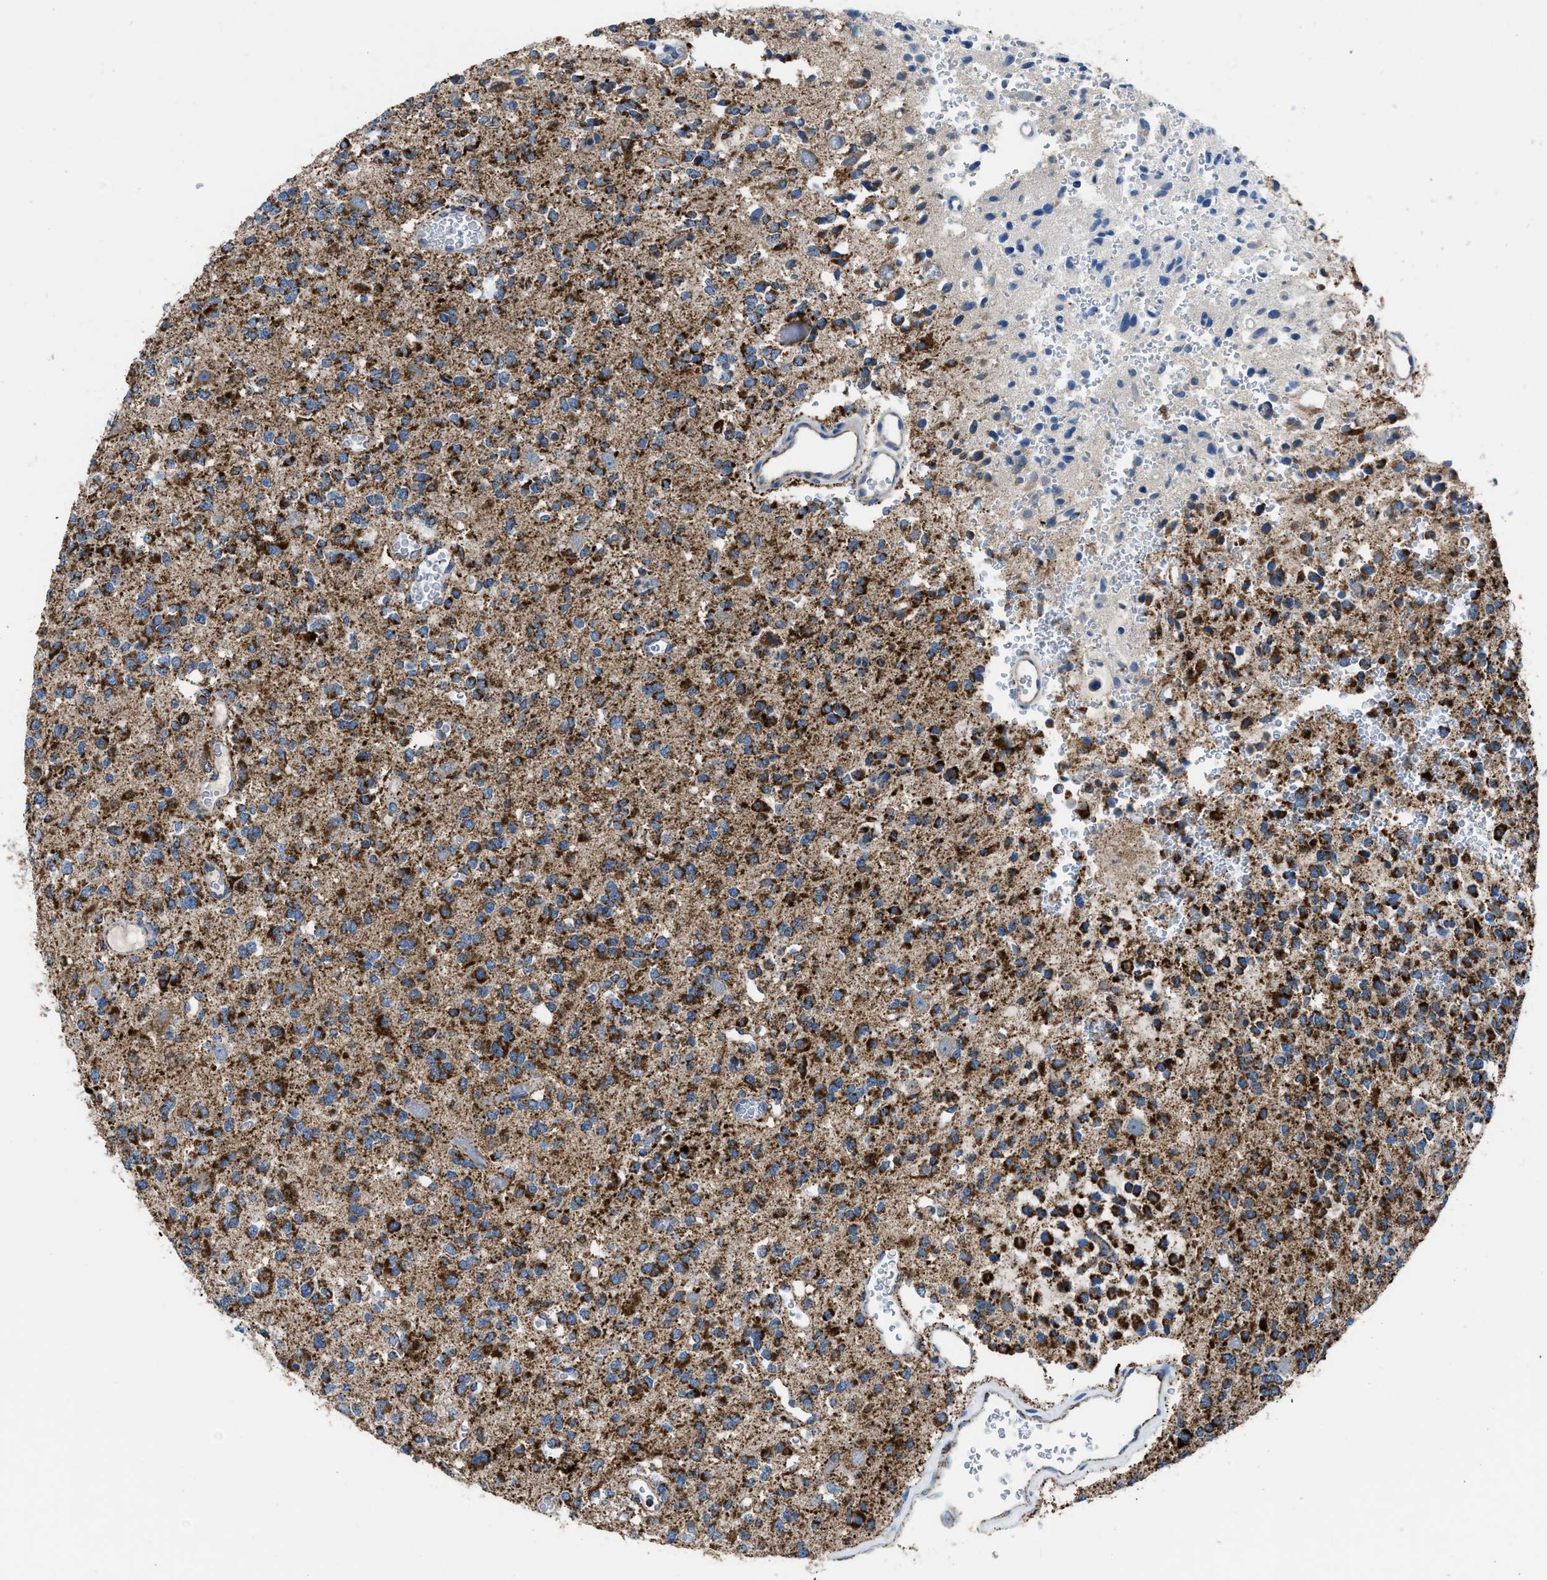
{"staining": {"intensity": "strong", "quantity": ">75%", "location": "cytoplasmic/membranous"}, "tissue": "glioma", "cell_type": "Tumor cells", "image_type": "cancer", "snomed": [{"axis": "morphology", "description": "Glioma, malignant, Low grade"}, {"axis": "topography", "description": "Brain"}], "caption": "Glioma was stained to show a protein in brown. There is high levels of strong cytoplasmic/membranous staining in about >75% of tumor cells.", "gene": "ETFB", "patient": {"sex": "male", "age": 38}}